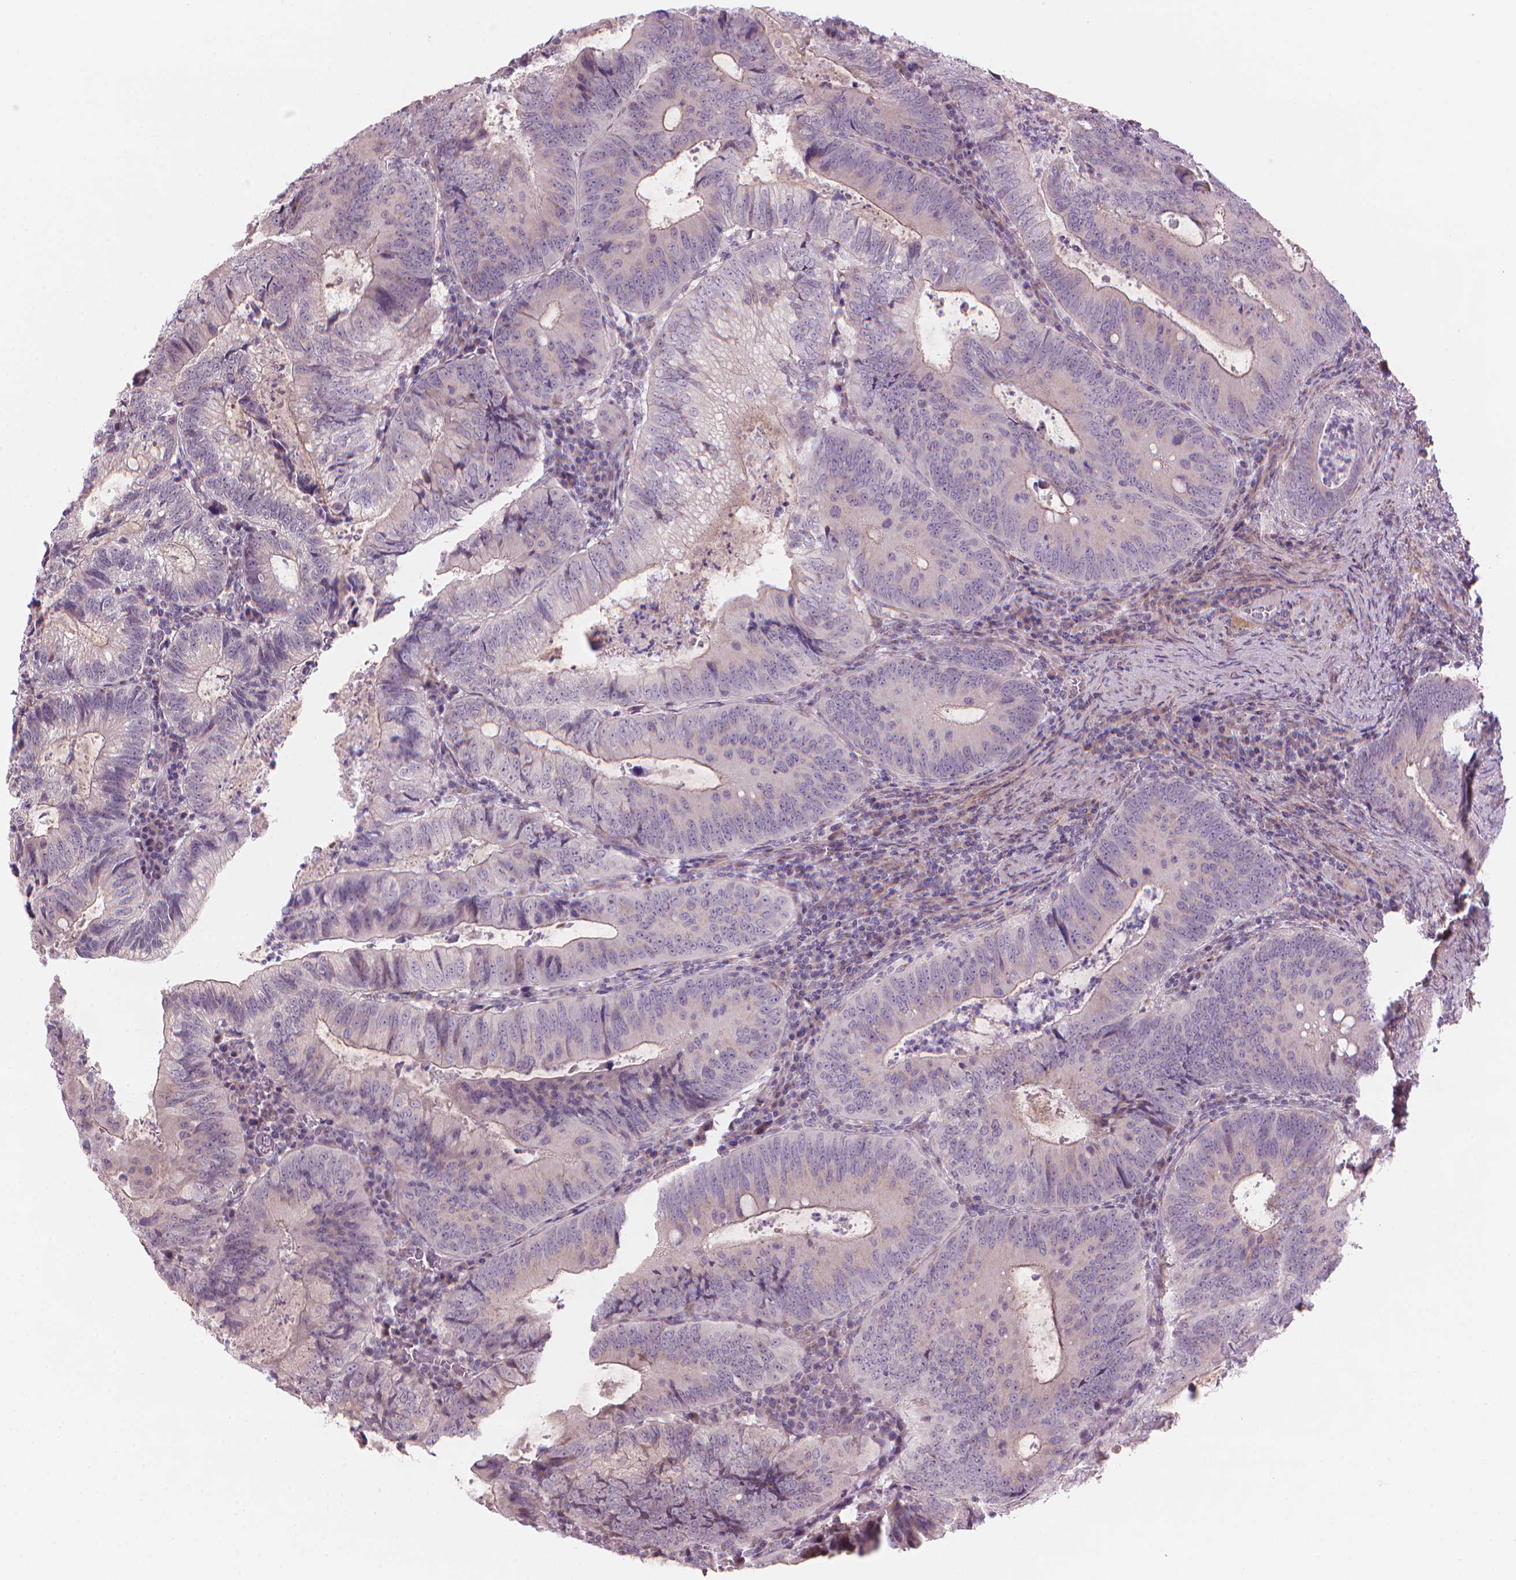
{"staining": {"intensity": "negative", "quantity": "none", "location": "none"}, "tissue": "colorectal cancer", "cell_type": "Tumor cells", "image_type": "cancer", "snomed": [{"axis": "morphology", "description": "Adenocarcinoma, NOS"}, {"axis": "topography", "description": "Colon"}], "caption": "Colorectal cancer was stained to show a protein in brown. There is no significant expression in tumor cells.", "gene": "IFFO1", "patient": {"sex": "male", "age": 67}}